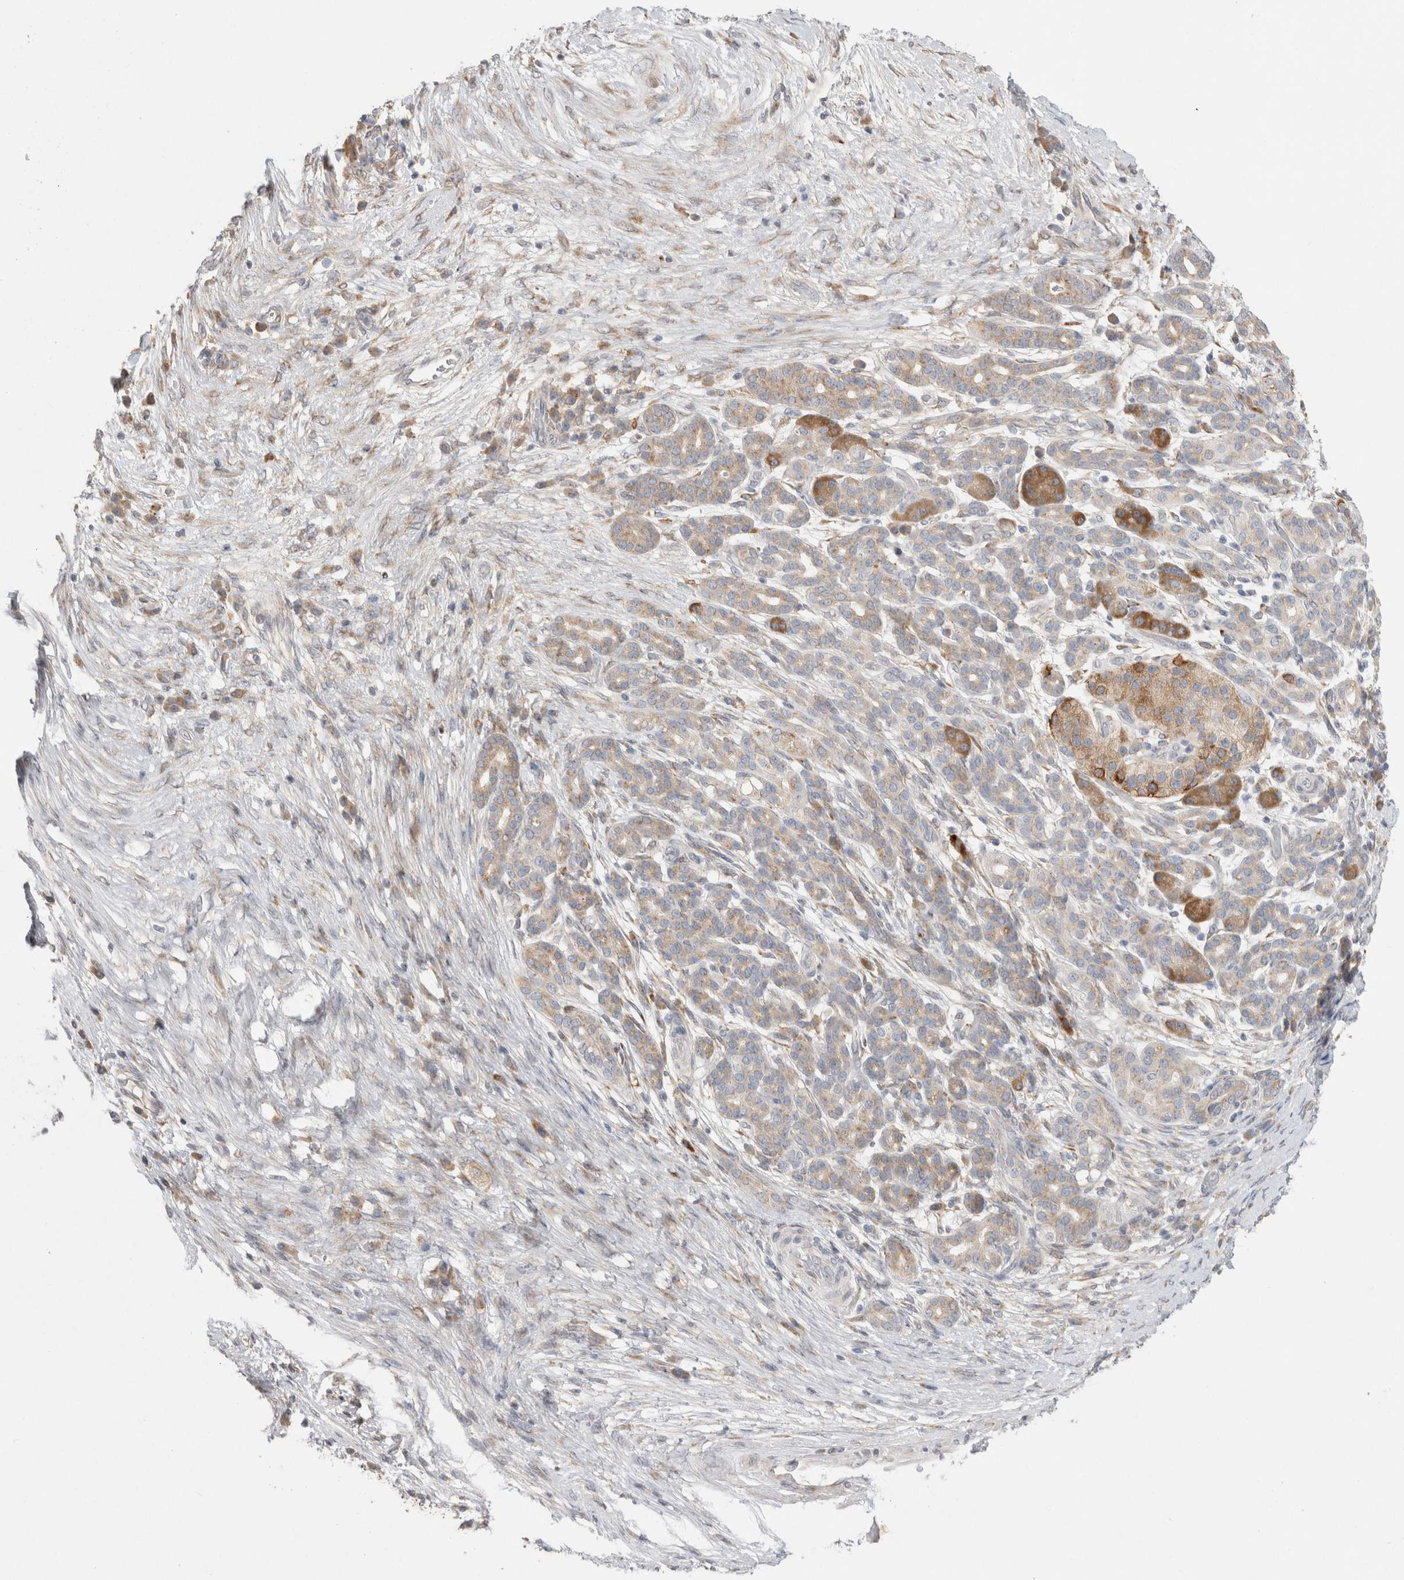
{"staining": {"intensity": "moderate", "quantity": "<25%", "location": "cytoplasmic/membranous"}, "tissue": "pancreatic cancer", "cell_type": "Tumor cells", "image_type": "cancer", "snomed": [{"axis": "morphology", "description": "Adenocarcinoma, NOS"}, {"axis": "topography", "description": "Pancreas"}], "caption": "Protein expression analysis of pancreatic cancer (adenocarcinoma) shows moderate cytoplasmic/membranous expression in about <25% of tumor cells. (Stains: DAB (3,3'-diaminobenzidine) in brown, nuclei in blue, Microscopy: brightfield microscopy at high magnification).", "gene": "TRMT9B", "patient": {"sex": "male", "age": 72}}